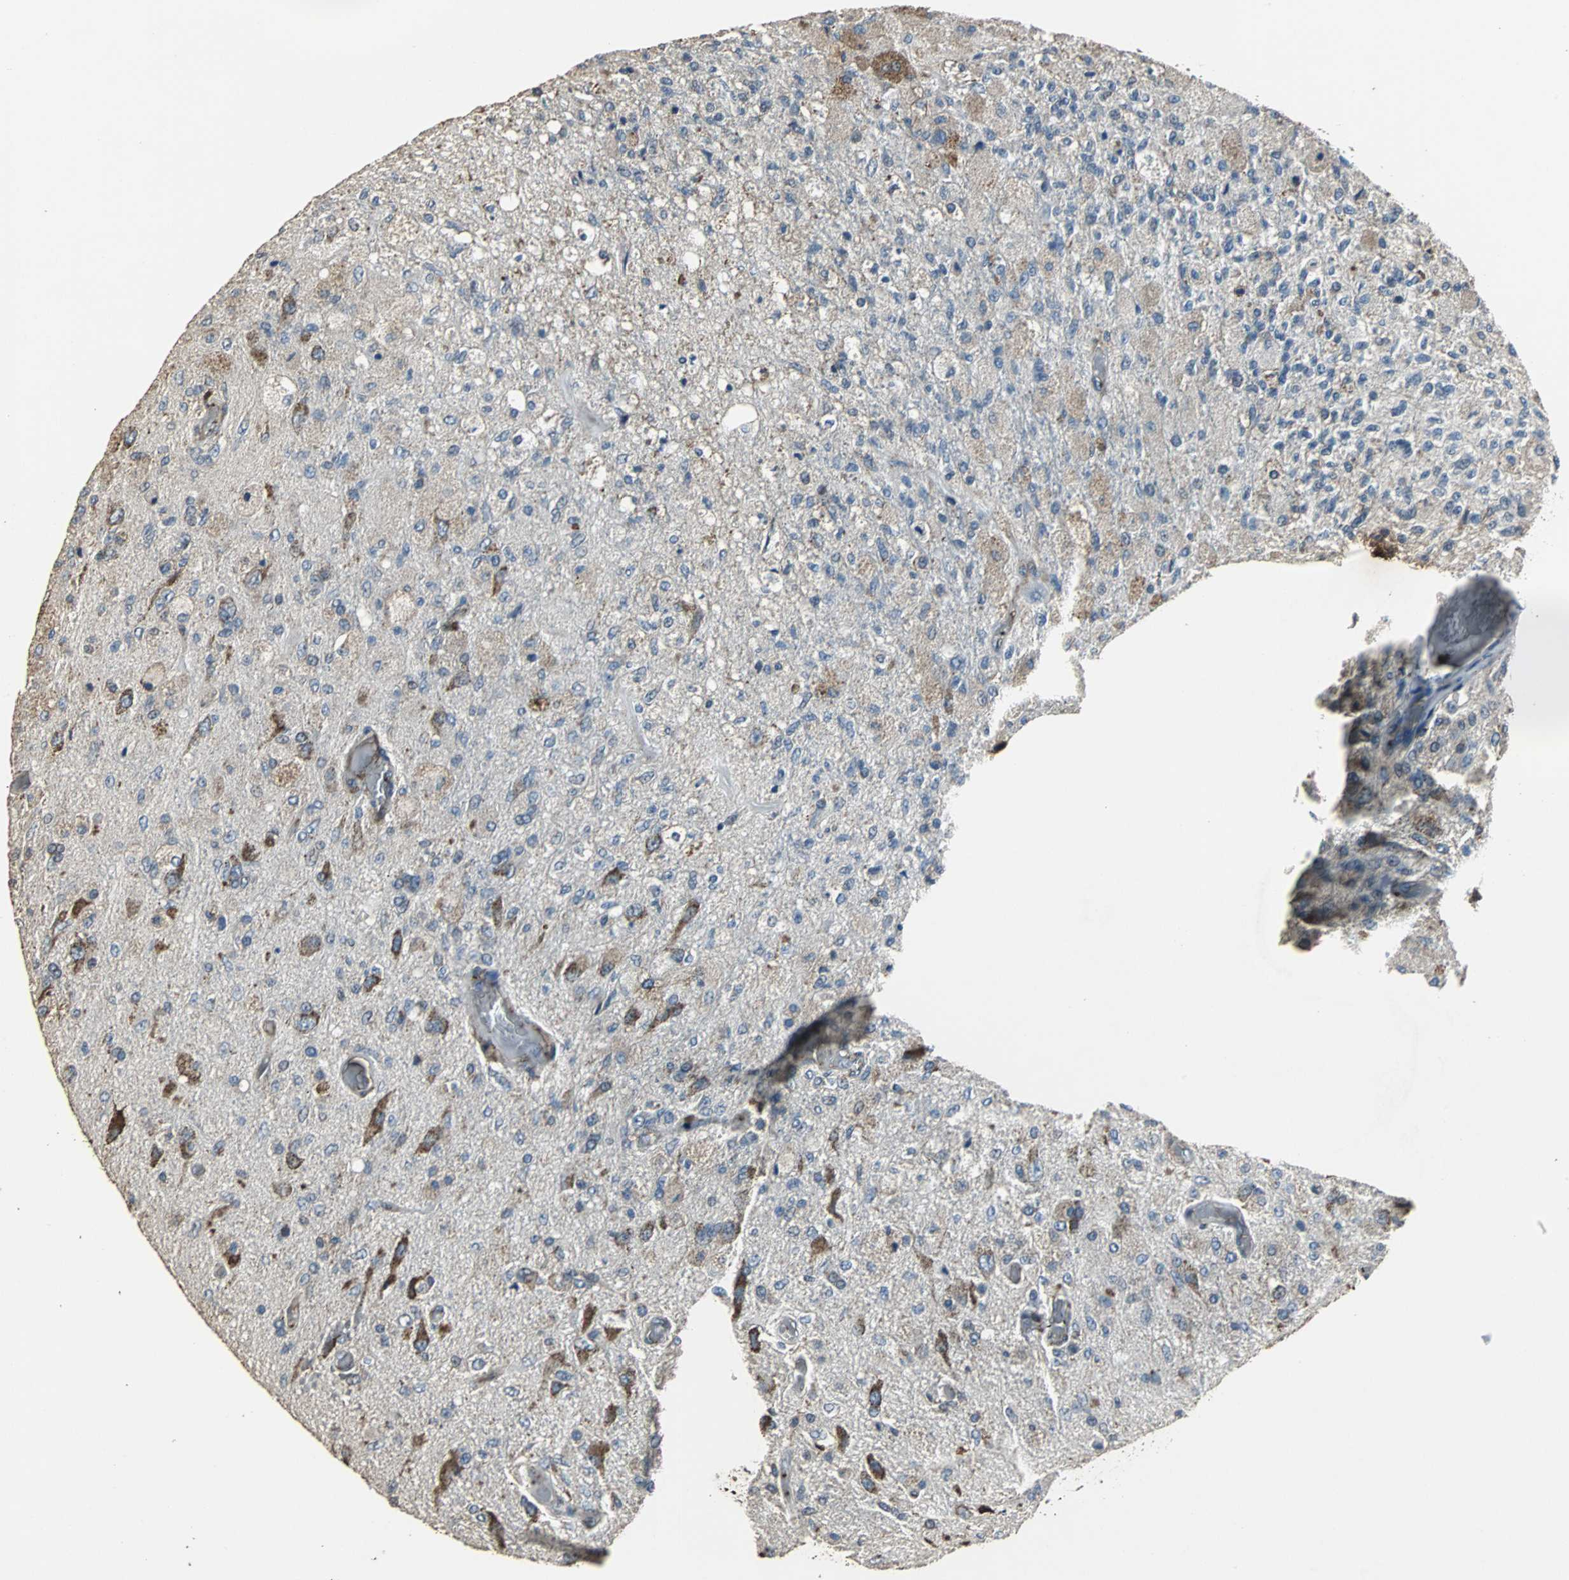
{"staining": {"intensity": "weak", "quantity": "25%-75%", "location": "cytoplasmic/membranous"}, "tissue": "glioma", "cell_type": "Tumor cells", "image_type": "cancer", "snomed": [{"axis": "morphology", "description": "Normal tissue, NOS"}, {"axis": "morphology", "description": "Glioma, malignant, High grade"}, {"axis": "topography", "description": "Cerebral cortex"}], "caption": "Glioma tissue reveals weak cytoplasmic/membranous expression in about 25%-75% of tumor cells, visualized by immunohistochemistry. Immunohistochemistry (ihc) stains the protein in brown and the nuclei are stained blue.", "gene": "F11R", "patient": {"sex": "male", "age": 77}}